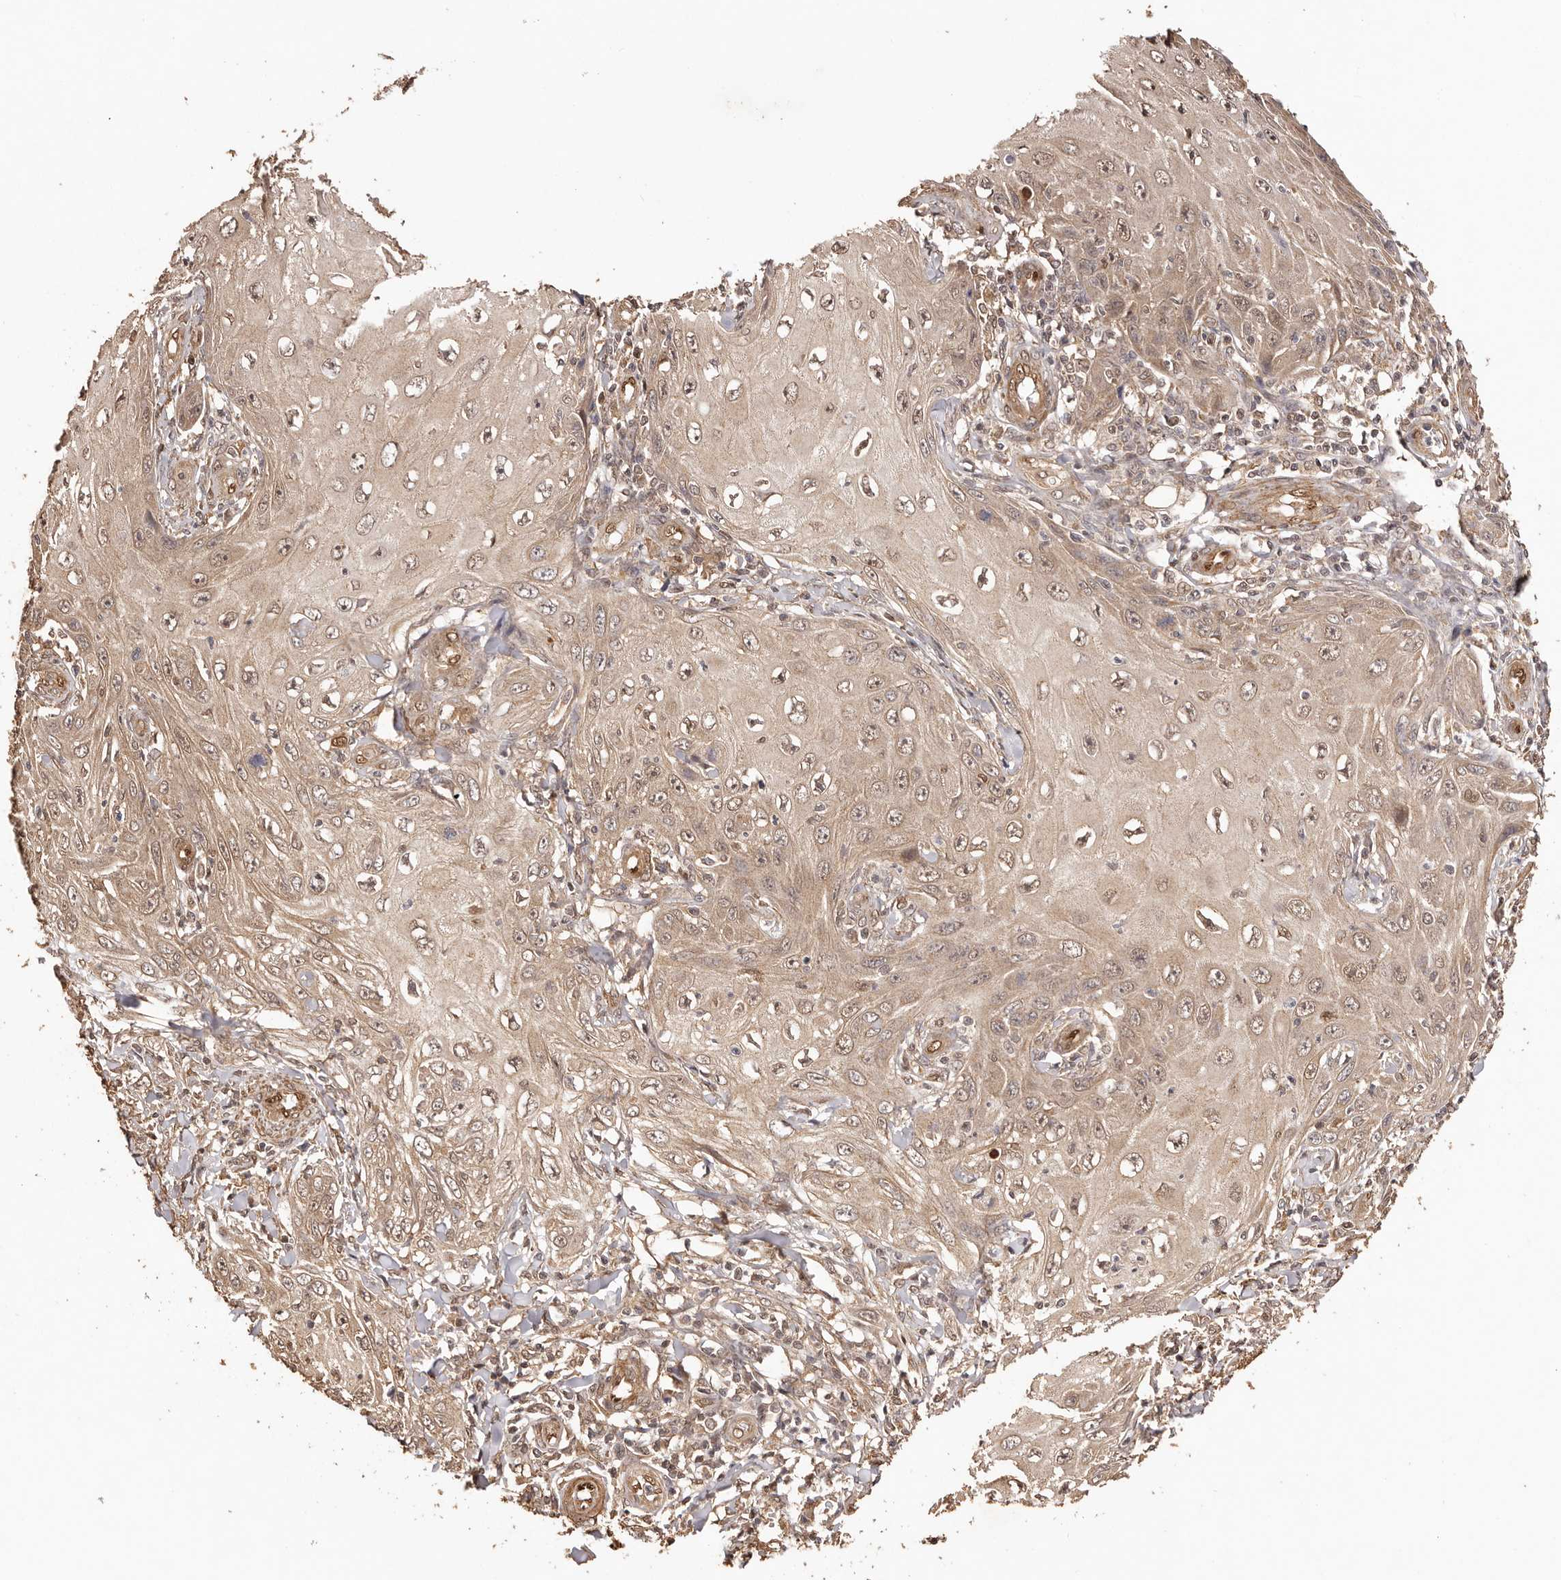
{"staining": {"intensity": "weak", "quantity": ">75%", "location": "cytoplasmic/membranous,nuclear"}, "tissue": "skin cancer", "cell_type": "Tumor cells", "image_type": "cancer", "snomed": [{"axis": "morphology", "description": "Squamous cell carcinoma, NOS"}, {"axis": "topography", "description": "Skin"}], "caption": "An immunohistochemistry (IHC) micrograph of tumor tissue is shown. Protein staining in brown shows weak cytoplasmic/membranous and nuclear positivity in skin squamous cell carcinoma within tumor cells.", "gene": "UBR2", "patient": {"sex": "female", "age": 73}}